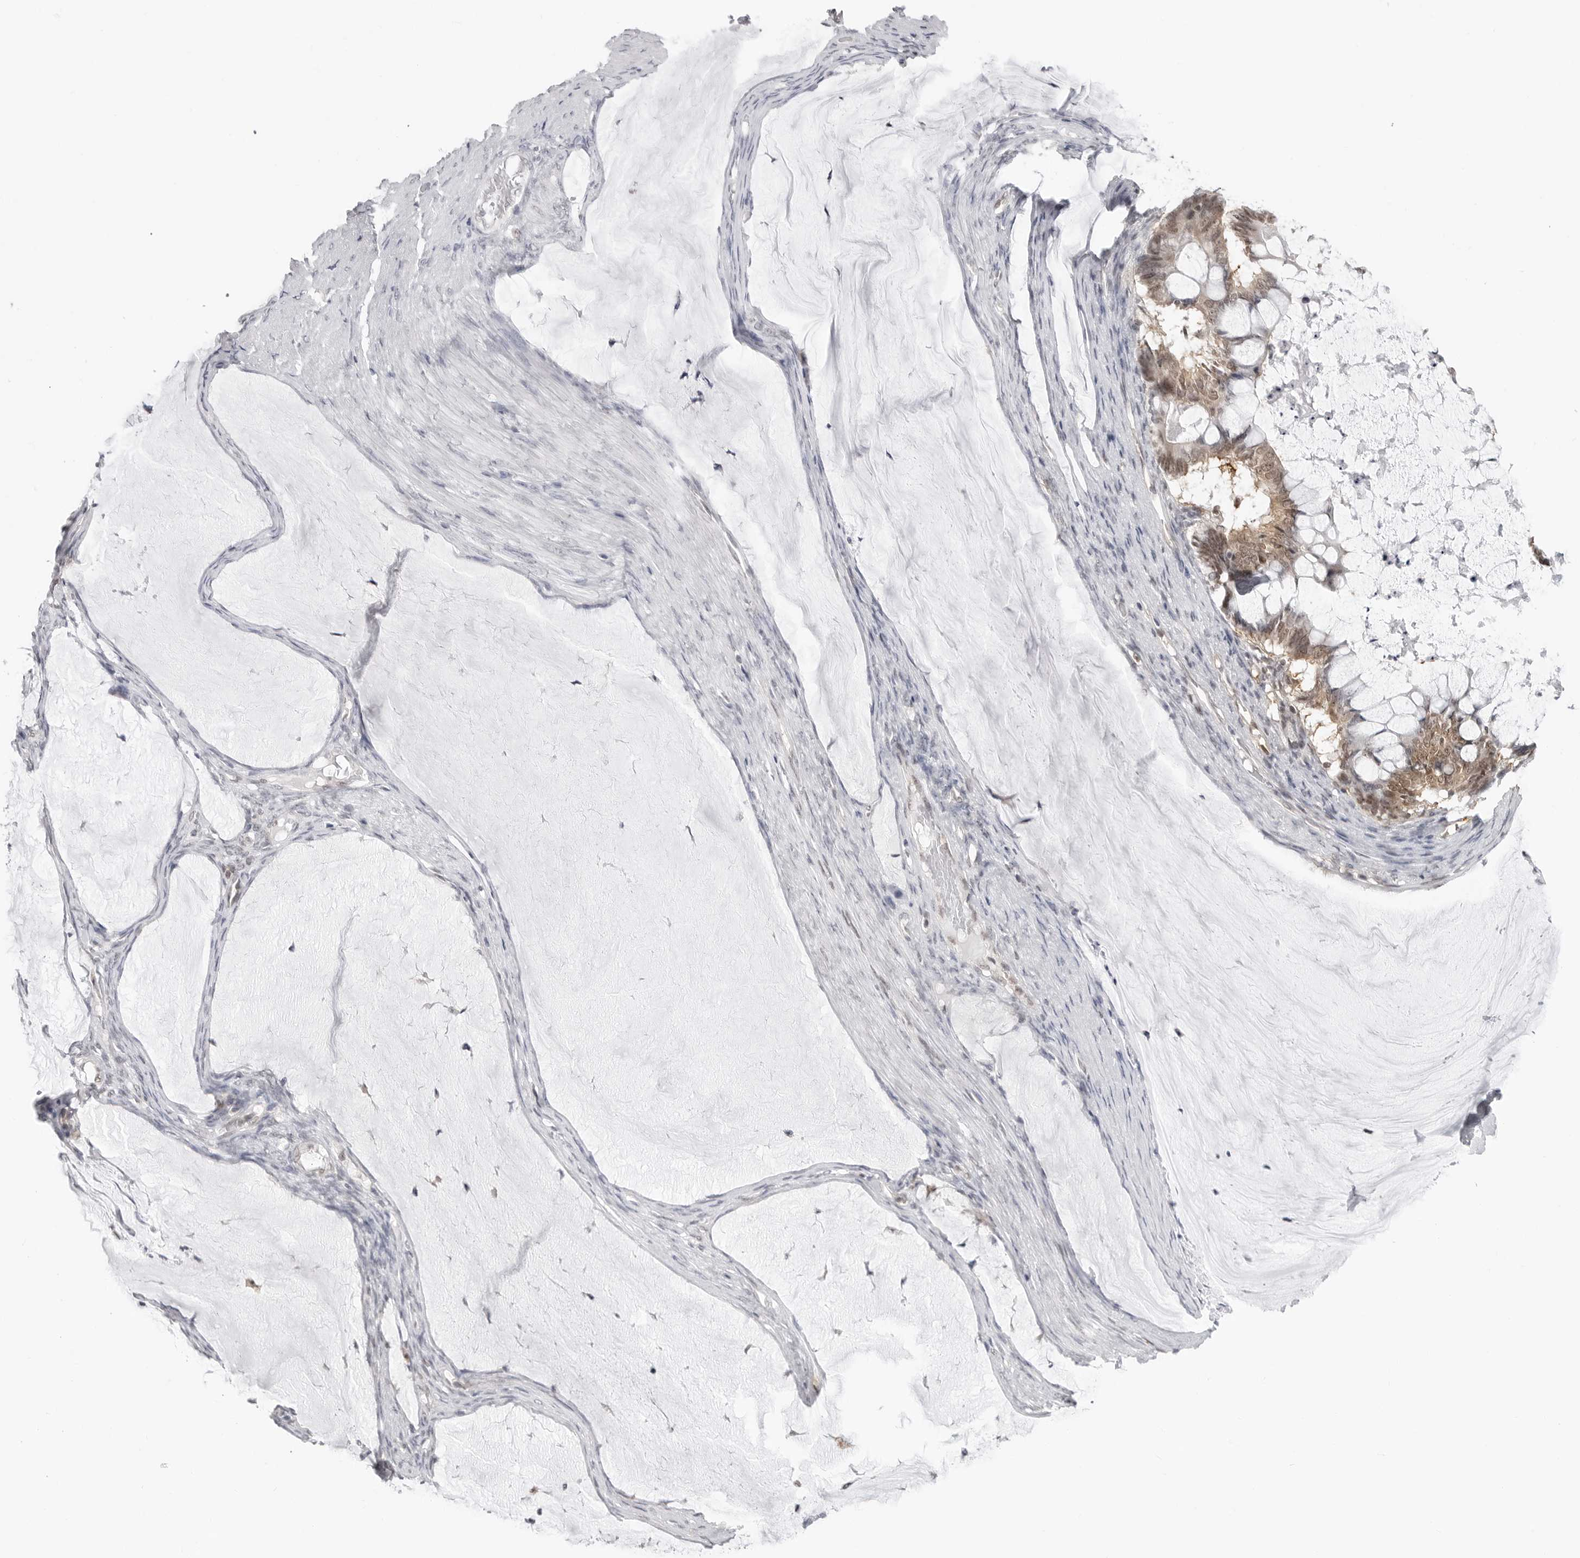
{"staining": {"intensity": "moderate", "quantity": ">75%", "location": "cytoplasmic/membranous,nuclear"}, "tissue": "ovarian cancer", "cell_type": "Tumor cells", "image_type": "cancer", "snomed": [{"axis": "morphology", "description": "Cystadenocarcinoma, mucinous, NOS"}, {"axis": "topography", "description": "Ovary"}], "caption": "Ovarian cancer (mucinous cystadenocarcinoma) tissue displays moderate cytoplasmic/membranous and nuclear positivity in about >75% of tumor cells, visualized by immunohistochemistry.", "gene": "YWHAG", "patient": {"sex": "female", "age": 61}}